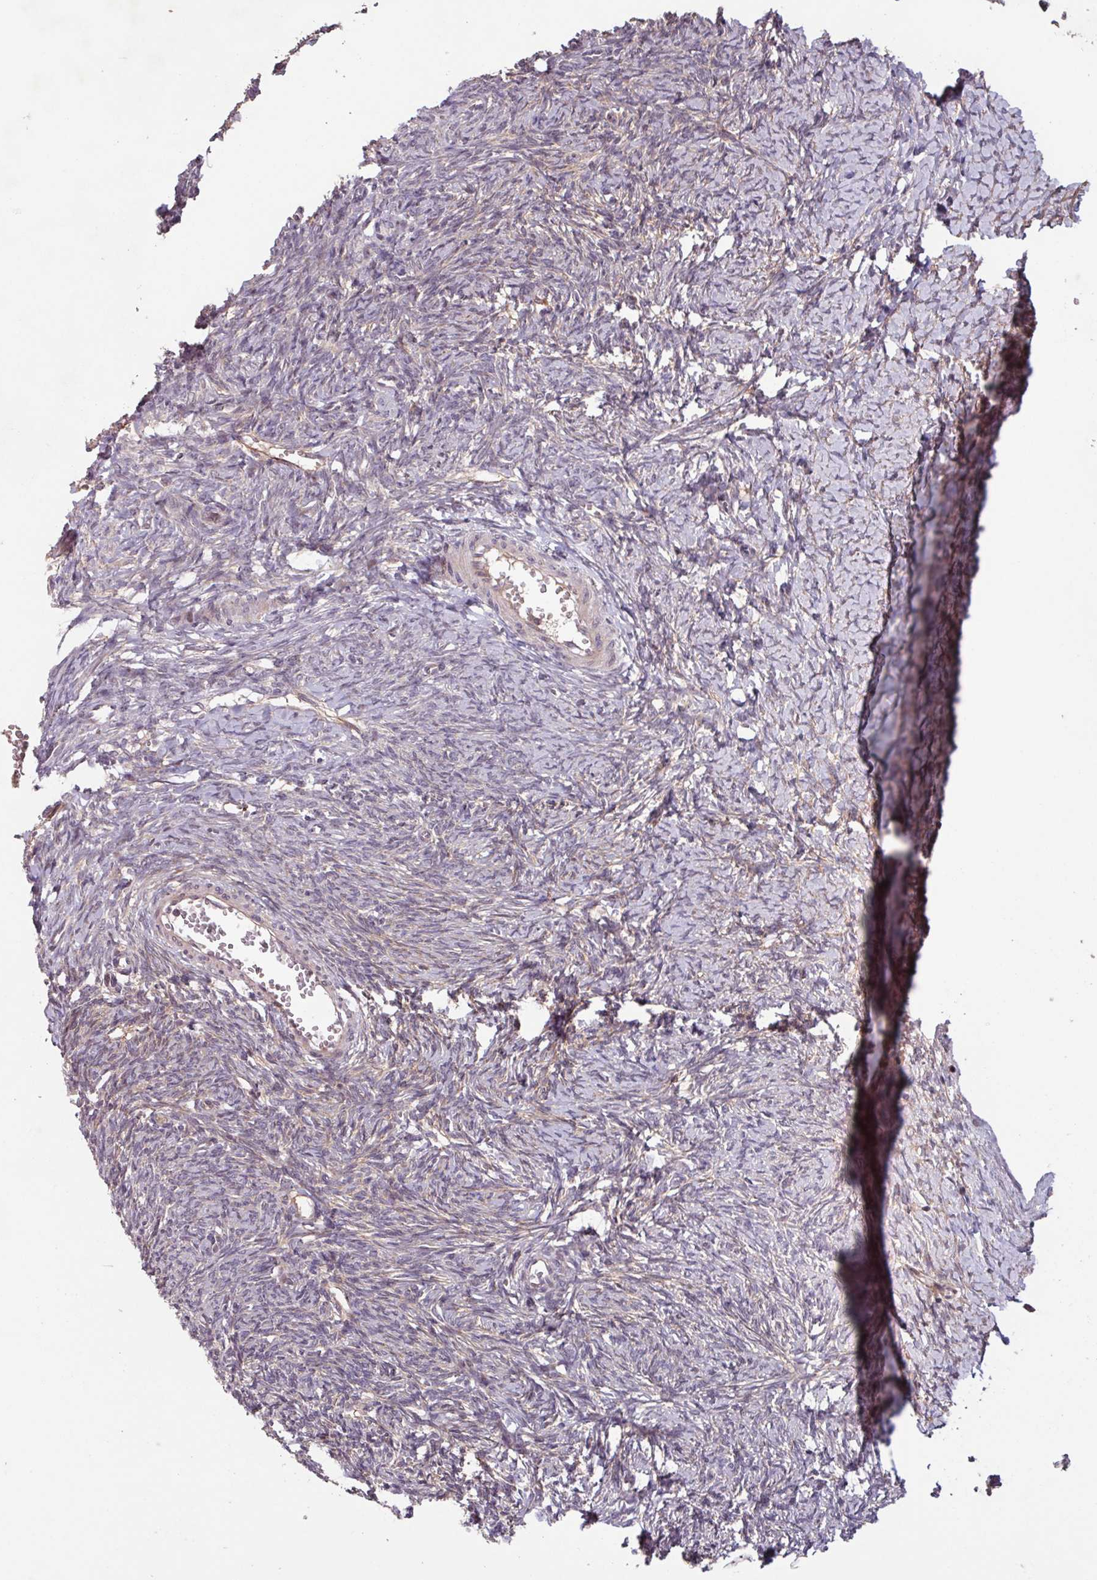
{"staining": {"intensity": "weak", "quantity": "<25%", "location": "cytoplasmic/membranous"}, "tissue": "ovary", "cell_type": "Ovarian stroma cells", "image_type": "normal", "snomed": [{"axis": "morphology", "description": "Normal tissue, NOS"}, {"axis": "topography", "description": "Ovary"}], "caption": "Immunohistochemistry micrograph of benign ovary stained for a protein (brown), which reveals no staining in ovarian stroma cells.", "gene": "TMEM88", "patient": {"sex": "female", "age": 39}}